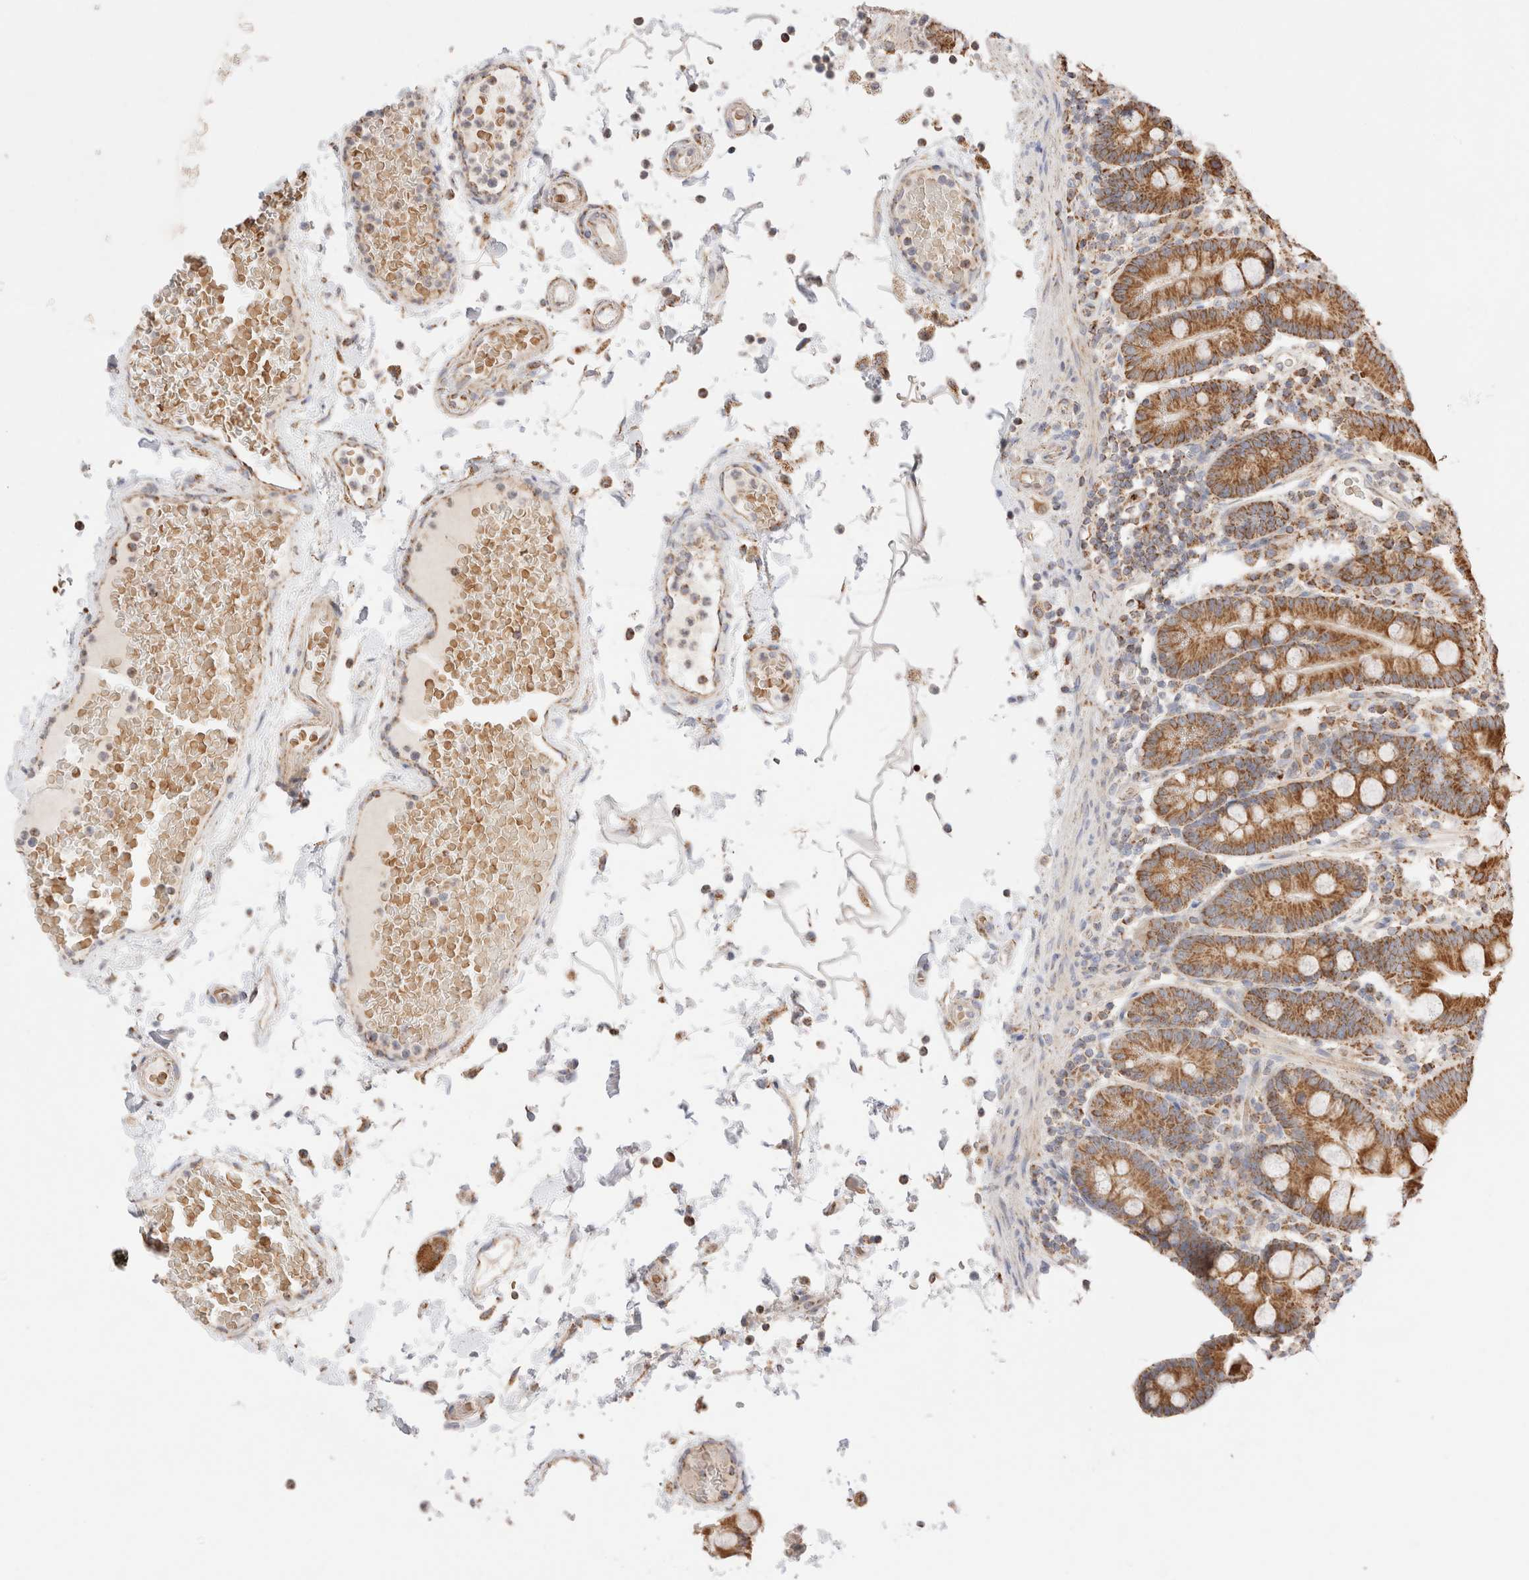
{"staining": {"intensity": "moderate", "quantity": ">75%", "location": "cytoplasmic/membranous"}, "tissue": "duodenum", "cell_type": "Glandular cells", "image_type": "normal", "snomed": [{"axis": "morphology", "description": "Normal tissue, NOS"}, {"axis": "topography", "description": "Small intestine, NOS"}], "caption": "A high-resolution micrograph shows immunohistochemistry (IHC) staining of unremarkable duodenum, which reveals moderate cytoplasmic/membranous expression in approximately >75% of glandular cells.", "gene": "TMPPE", "patient": {"sex": "female", "age": 71}}